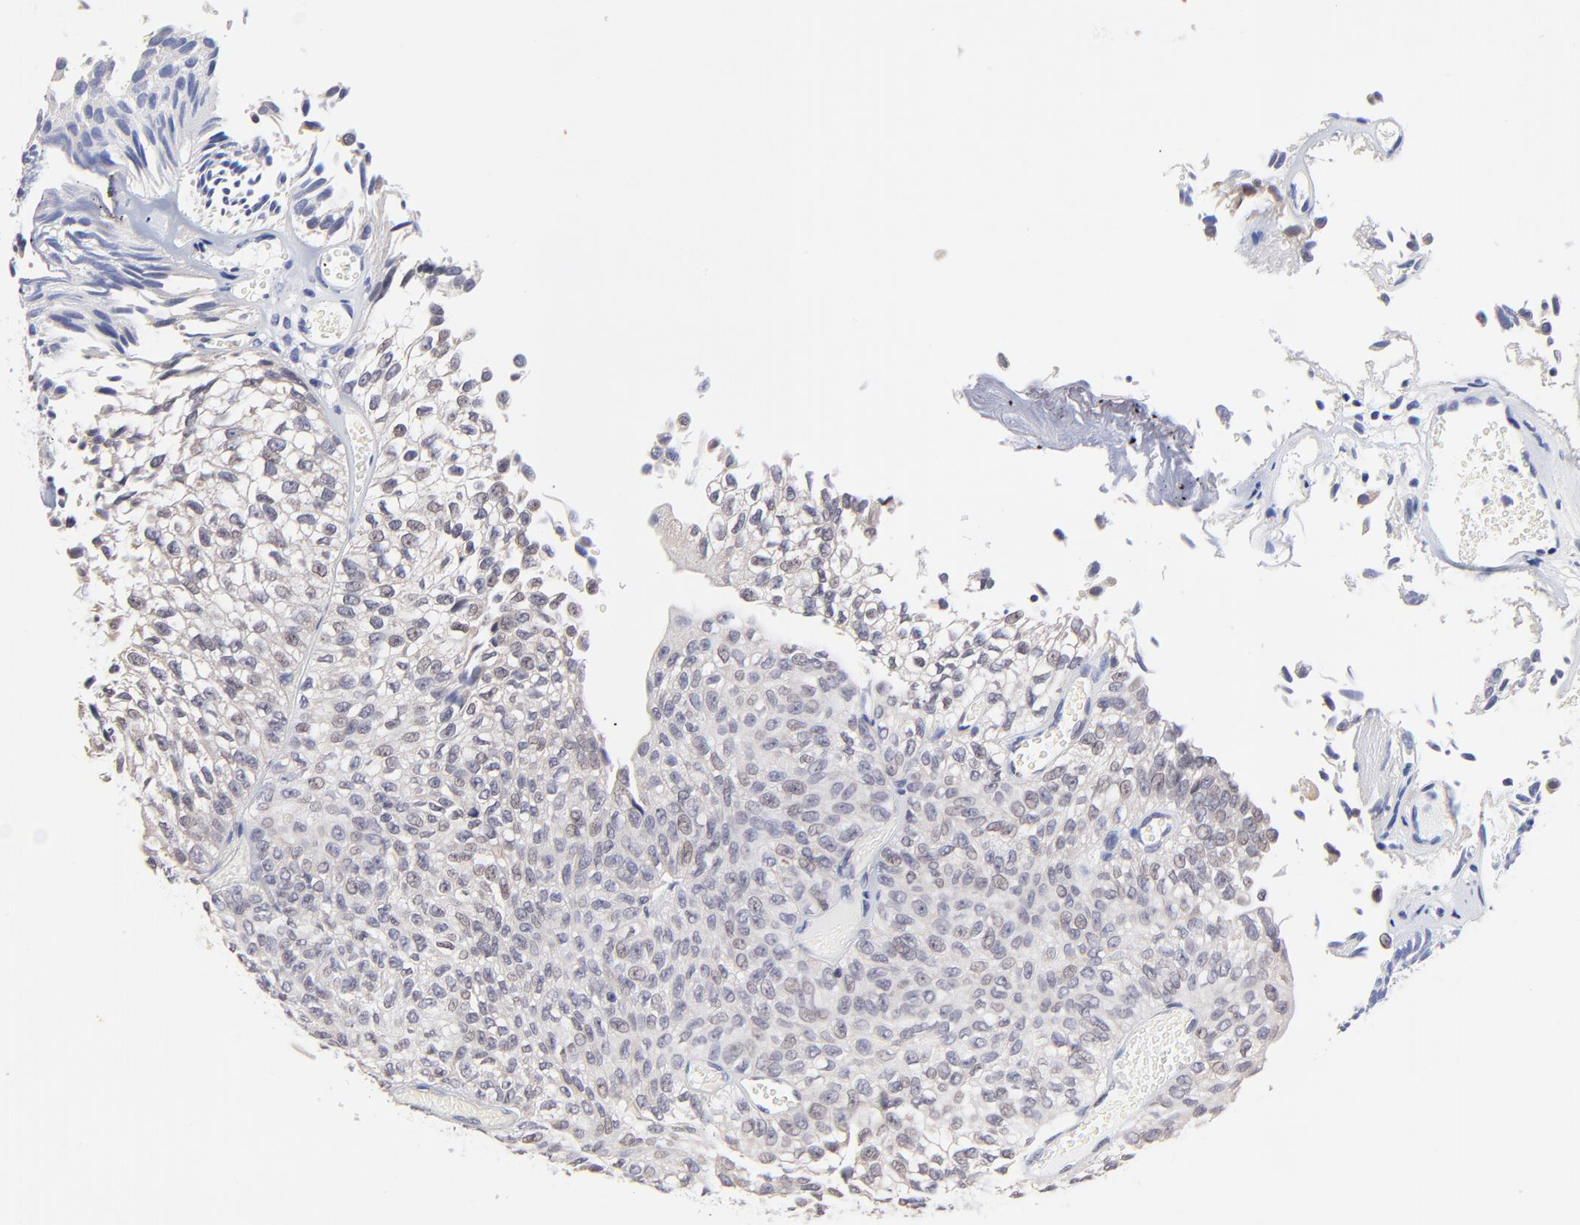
{"staining": {"intensity": "negative", "quantity": "none", "location": "none"}, "tissue": "urothelial cancer", "cell_type": "Tumor cells", "image_type": "cancer", "snomed": [{"axis": "morphology", "description": "Urothelial carcinoma, Low grade"}, {"axis": "topography", "description": "Urinary bladder"}], "caption": "Micrograph shows no significant protein positivity in tumor cells of low-grade urothelial carcinoma.", "gene": "FBXO8", "patient": {"sex": "male", "age": 76}}